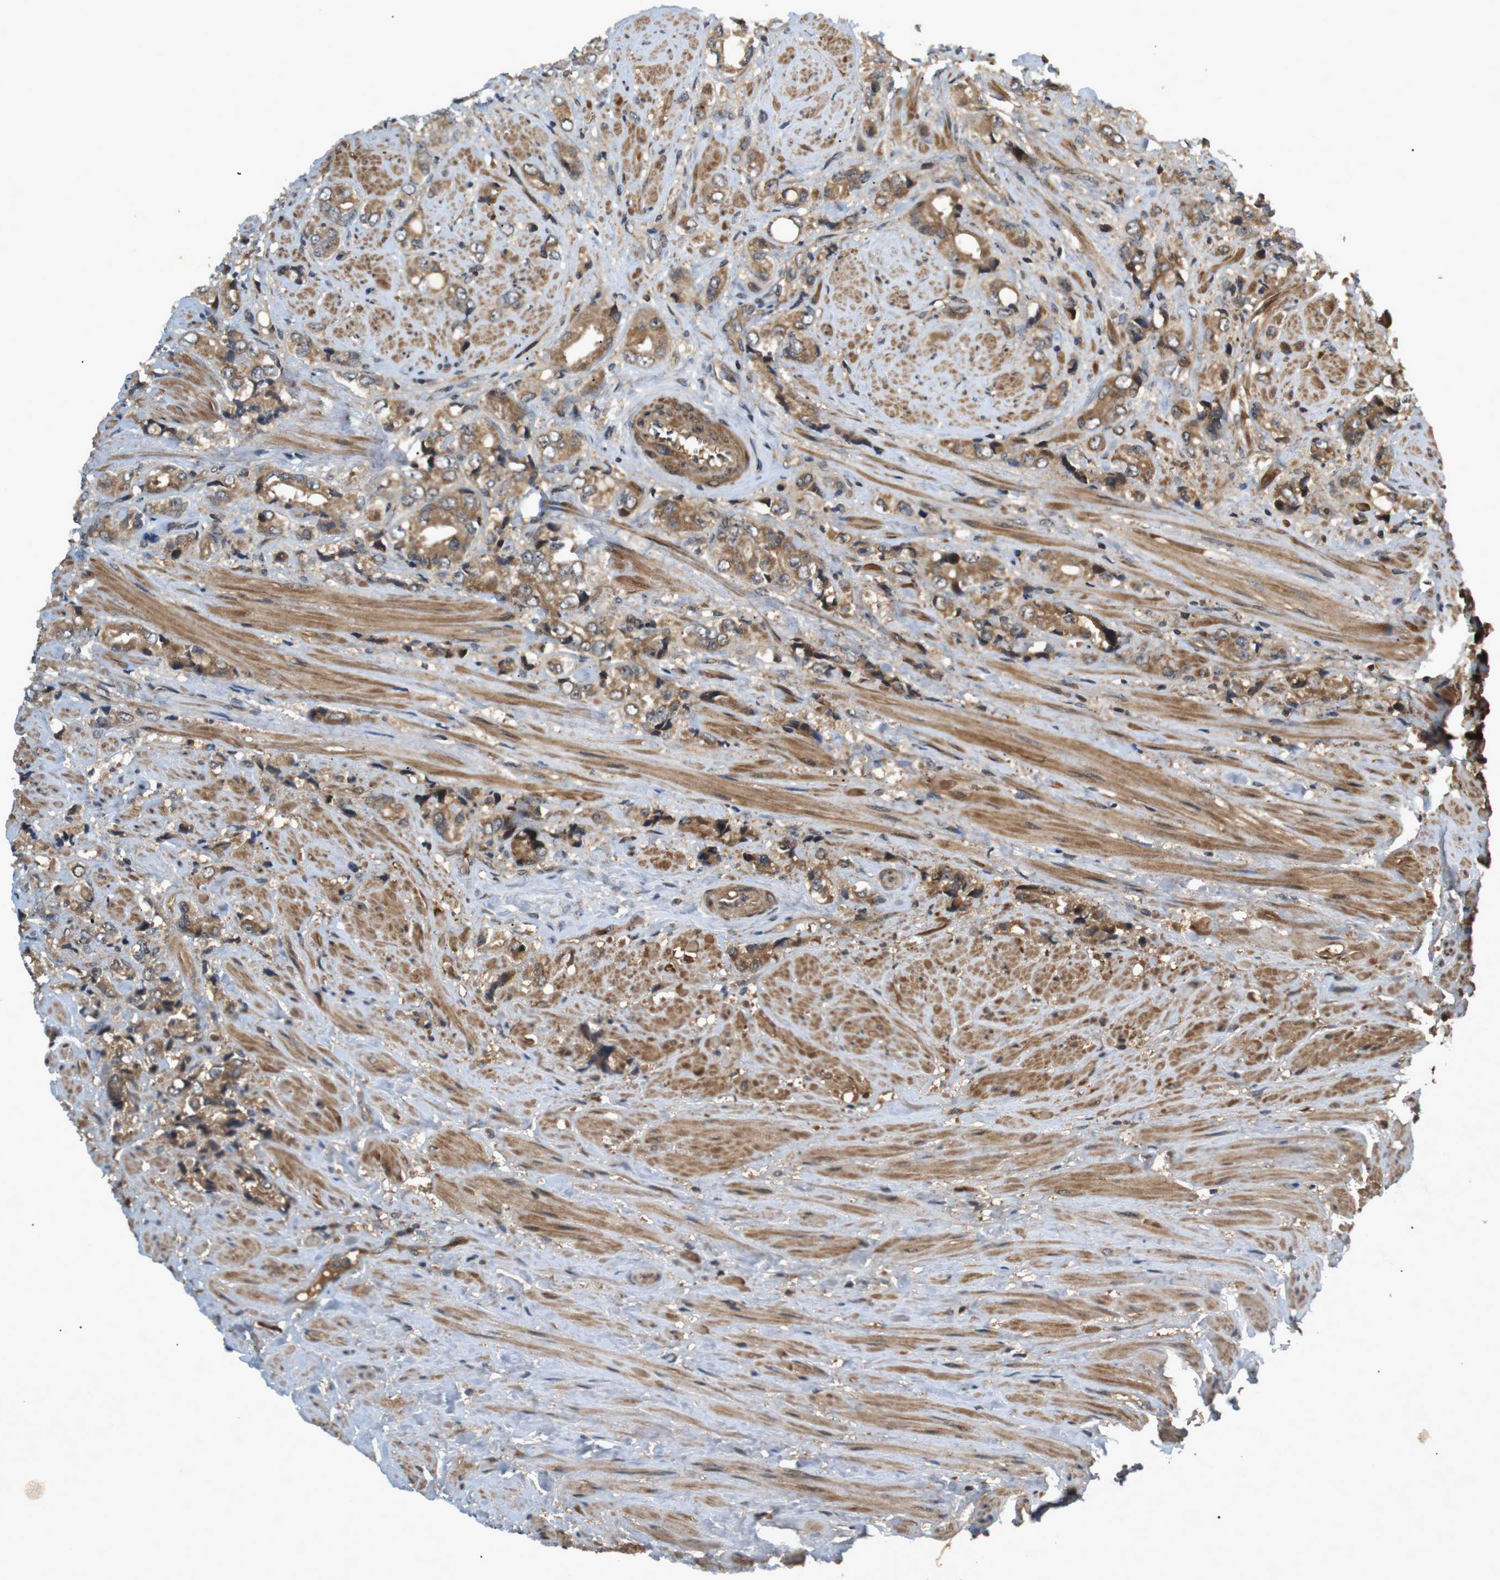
{"staining": {"intensity": "moderate", "quantity": ">75%", "location": "cytoplasmic/membranous"}, "tissue": "prostate cancer", "cell_type": "Tumor cells", "image_type": "cancer", "snomed": [{"axis": "morphology", "description": "Adenocarcinoma, High grade"}, {"axis": "topography", "description": "Prostate"}], "caption": "Immunohistochemistry (IHC) (DAB (3,3'-diaminobenzidine)) staining of prostate cancer shows moderate cytoplasmic/membranous protein staining in about >75% of tumor cells.", "gene": "NFKBIE", "patient": {"sex": "male", "age": 61}}